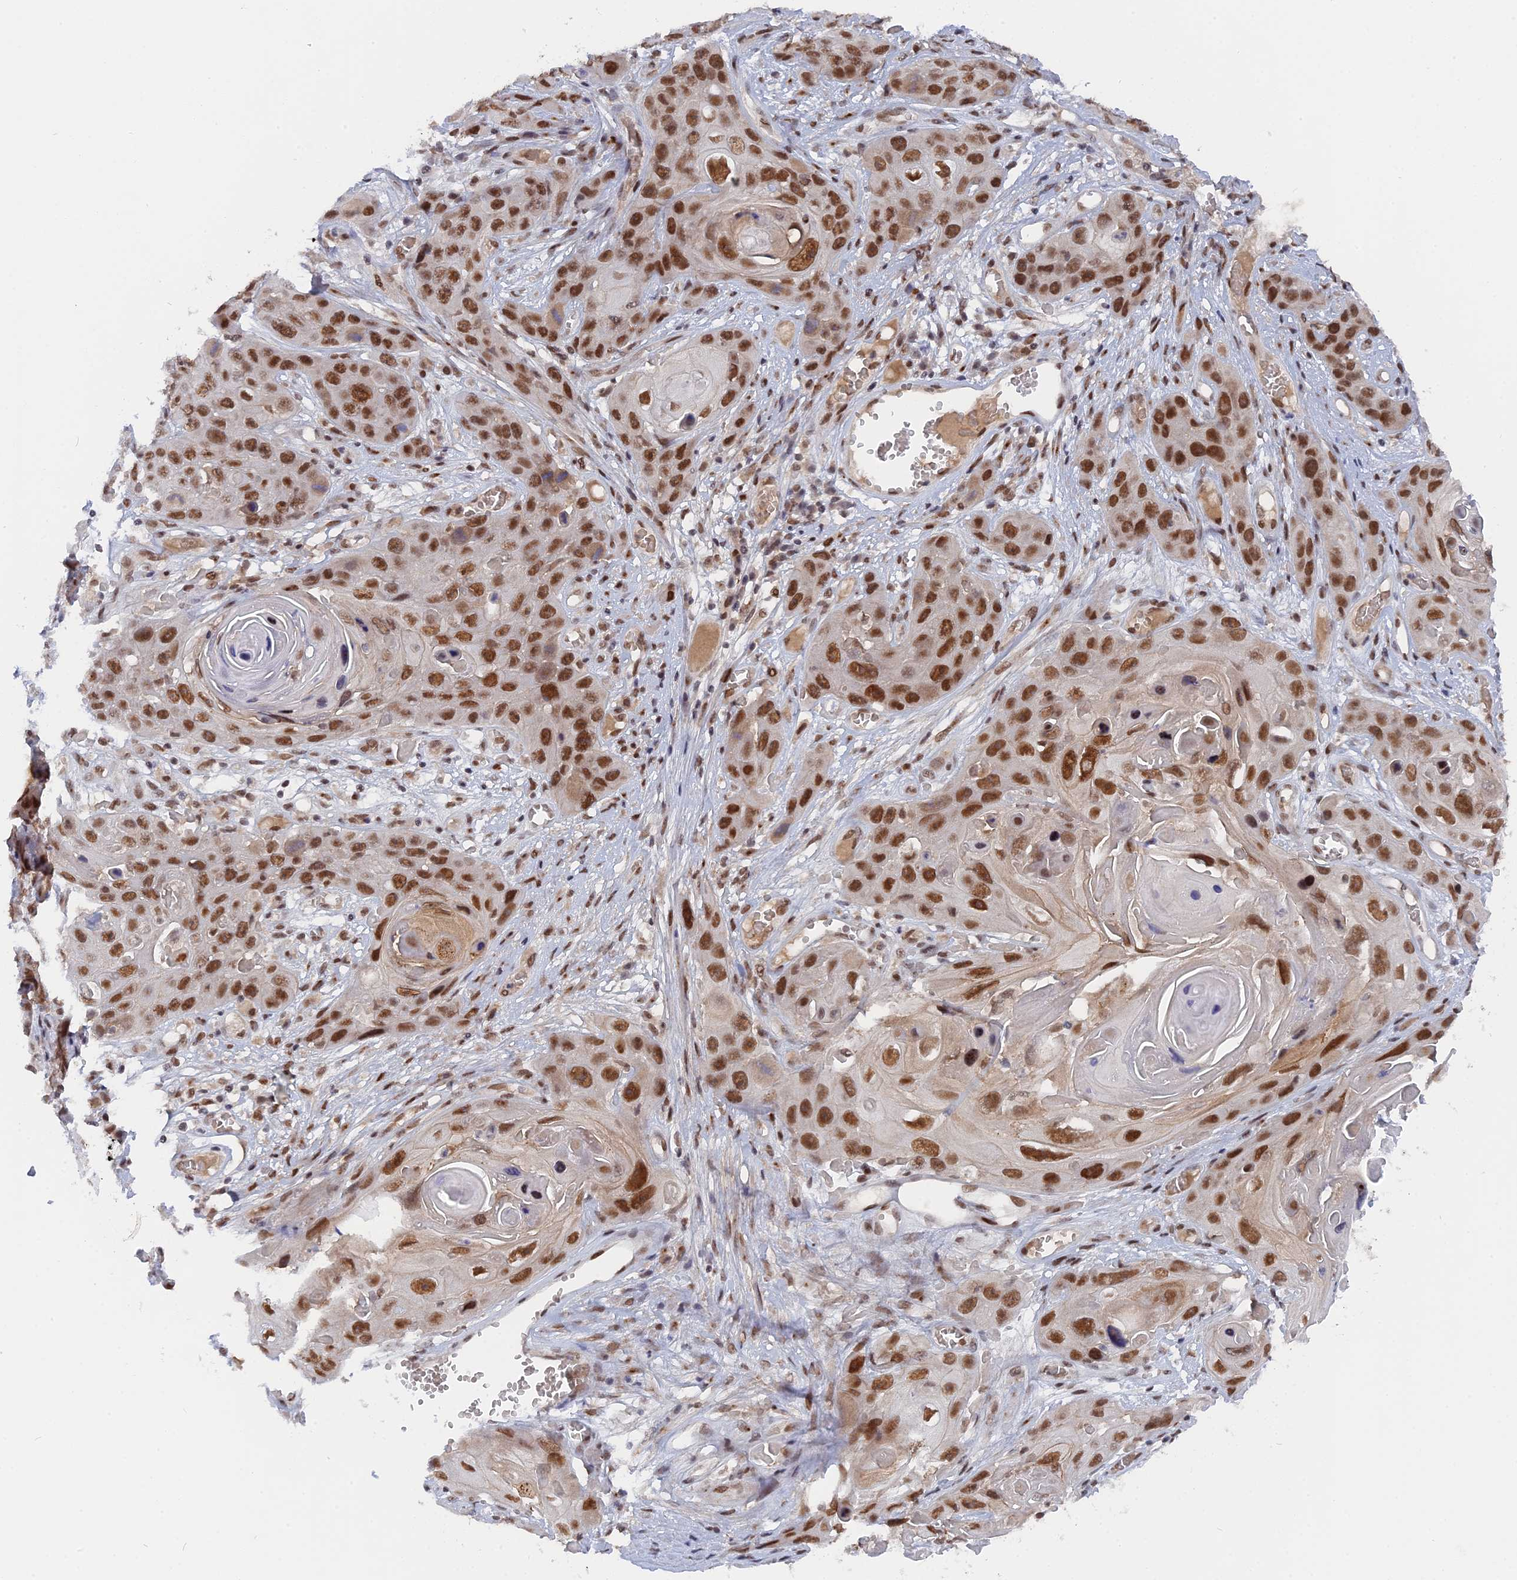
{"staining": {"intensity": "strong", "quantity": ">75%", "location": "nuclear"}, "tissue": "skin cancer", "cell_type": "Tumor cells", "image_type": "cancer", "snomed": [{"axis": "morphology", "description": "Squamous cell carcinoma, NOS"}, {"axis": "topography", "description": "Skin"}], "caption": "Skin cancer (squamous cell carcinoma) stained with DAB (3,3'-diaminobenzidine) IHC shows high levels of strong nuclear expression in approximately >75% of tumor cells.", "gene": "CCDC85A", "patient": {"sex": "male", "age": 55}}